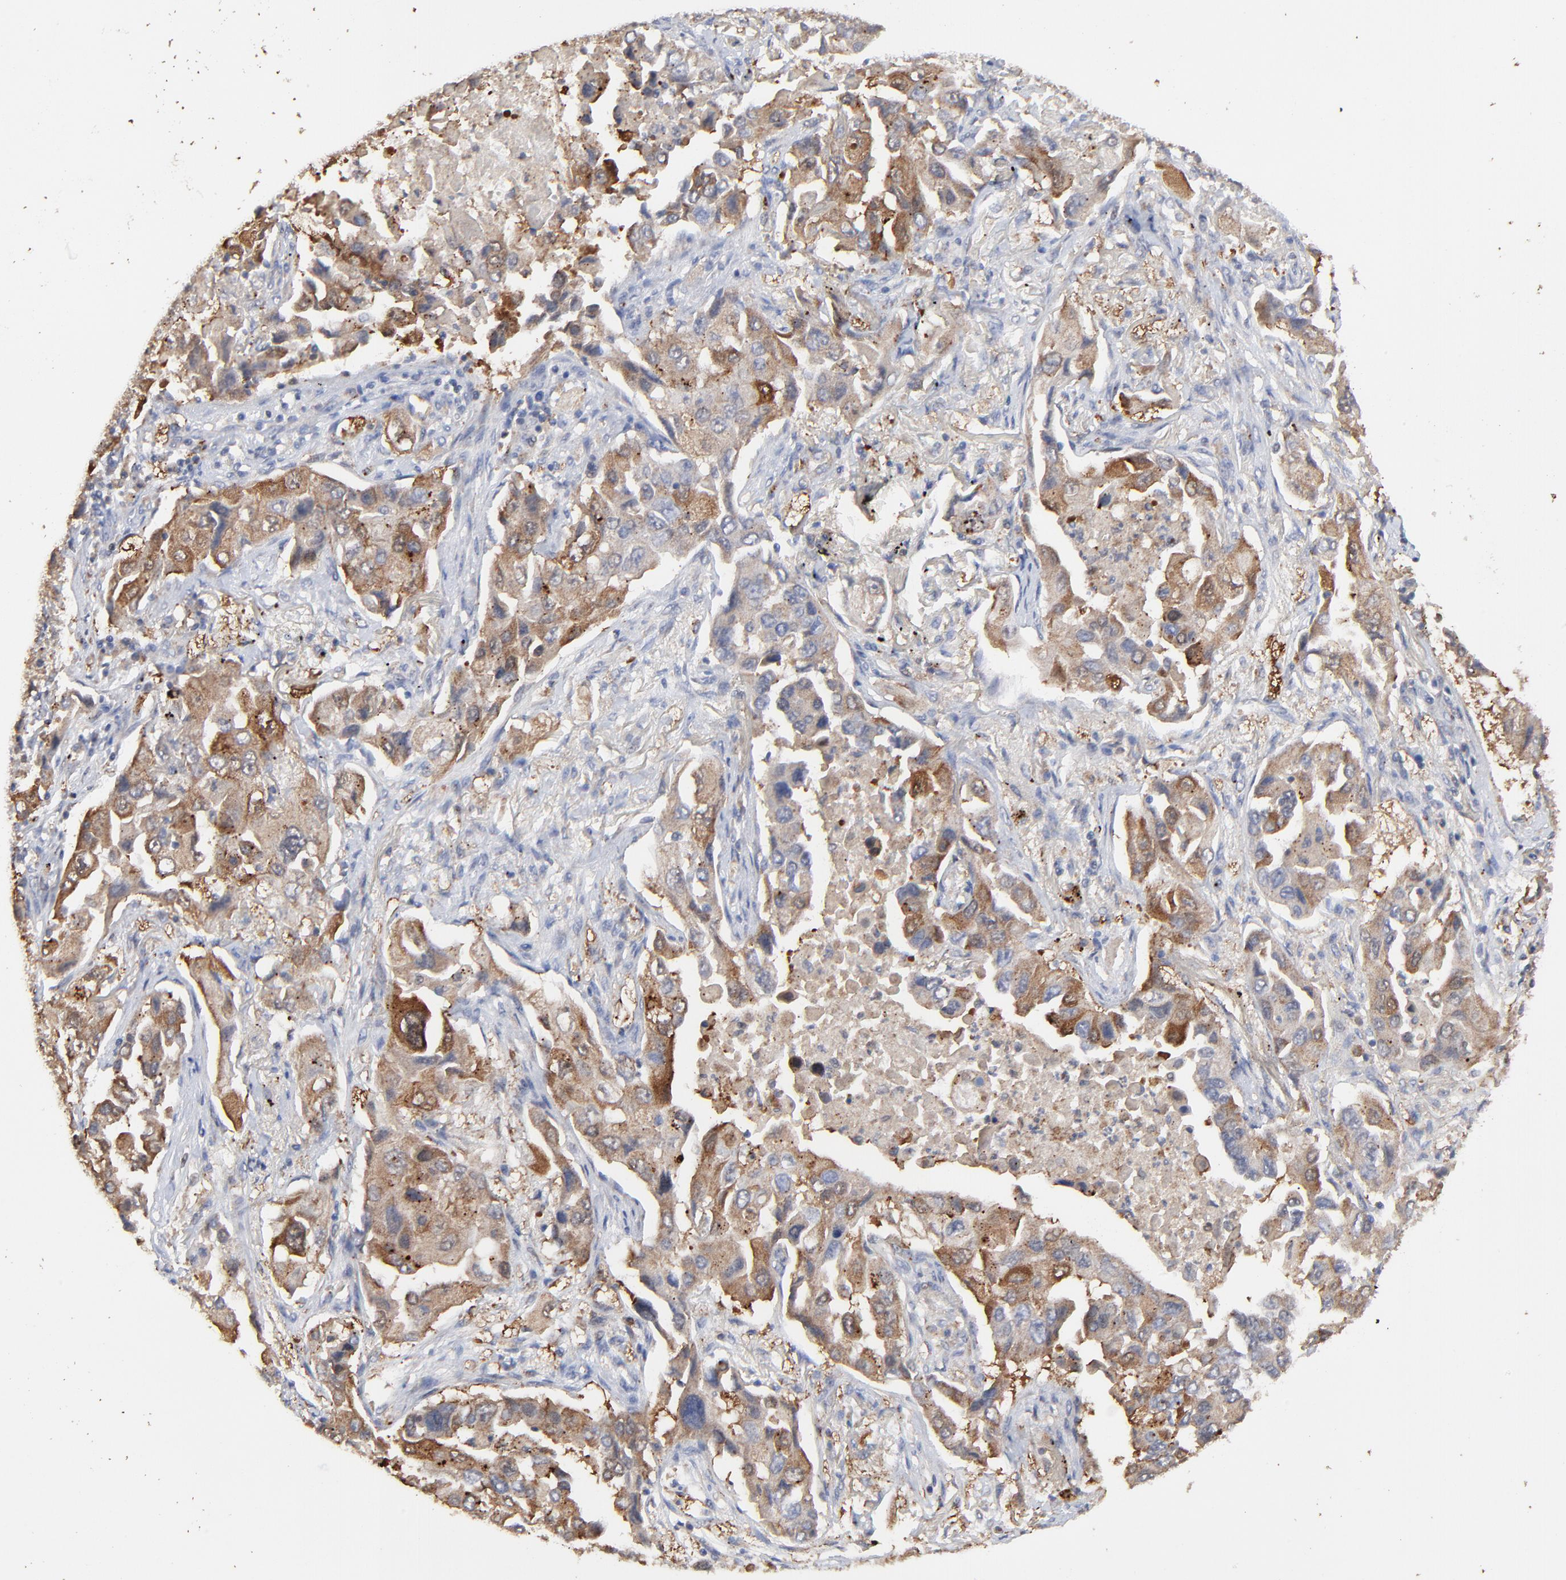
{"staining": {"intensity": "moderate", "quantity": ">75%", "location": "cytoplasmic/membranous"}, "tissue": "lung cancer", "cell_type": "Tumor cells", "image_type": "cancer", "snomed": [{"axis": "morphology", "description": "Adenocarcinoma, NOS"}, {"axis": "topography", "description": "Lung"}], "caption": "Human lung adenocarcinoma stained for a protein (brown) displays moderate cytoplasmic/membranous positive staining in approximately >75% of tumor cells.", "gene": "LGALS3", "patient": {"sex": "female", "age": 65}}